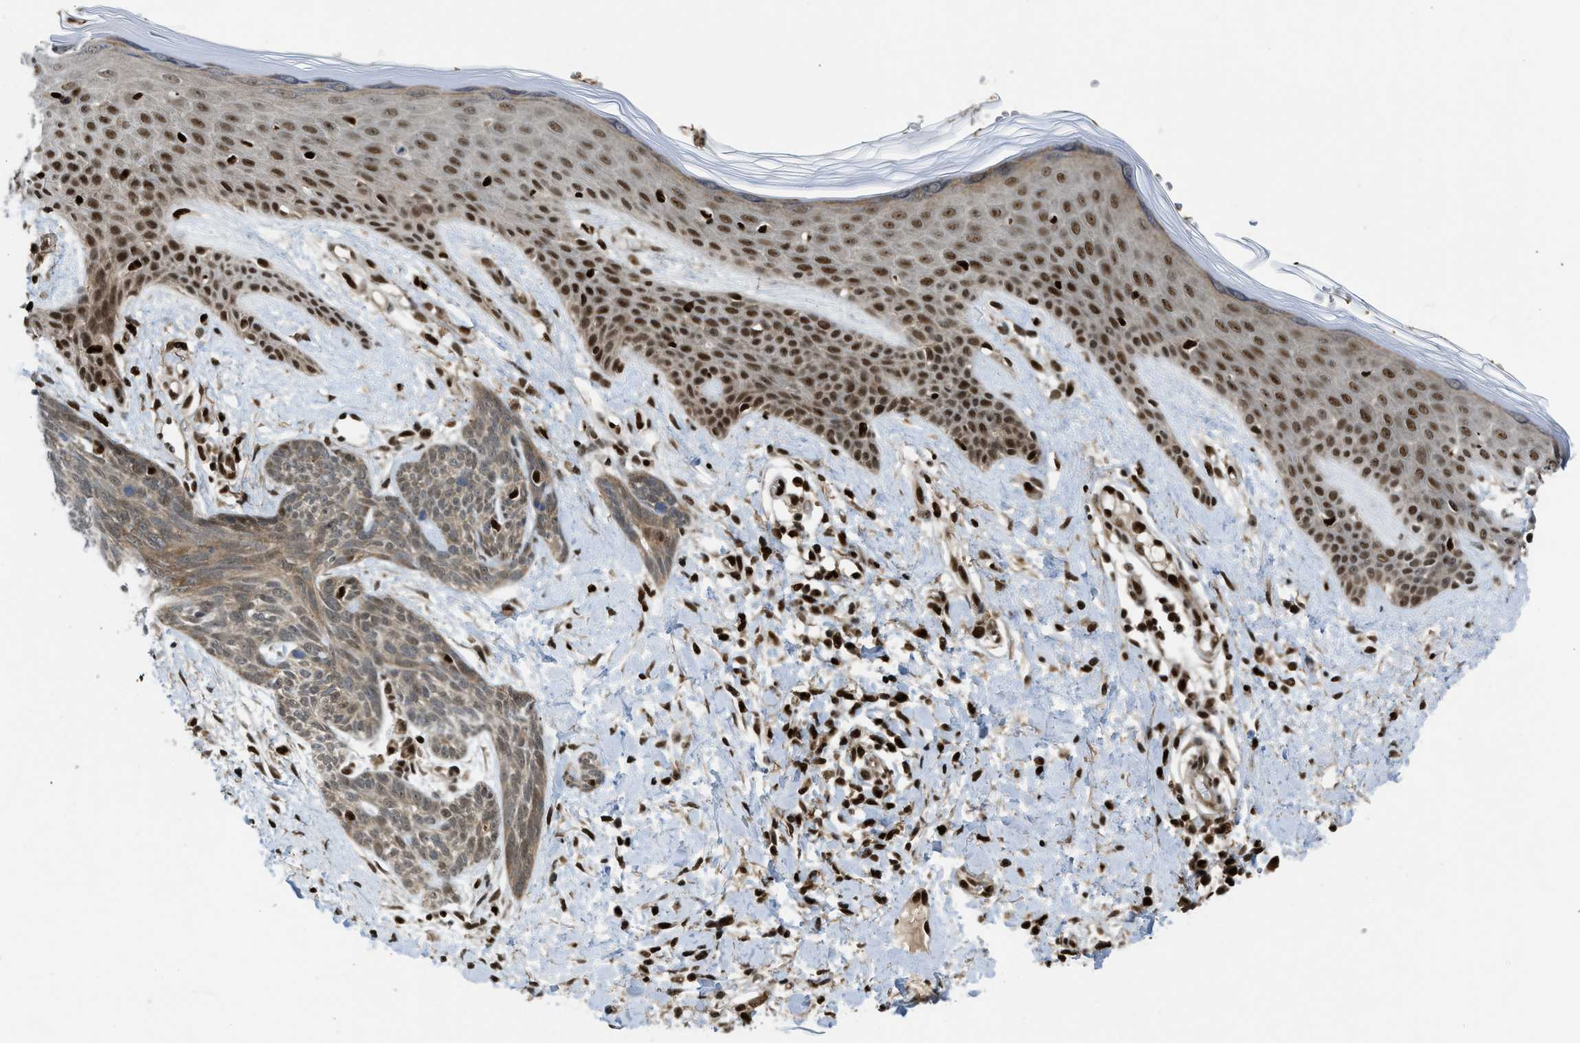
{"staining": {"intensity": "moderate", "quantity": ">75%", "location": "cytoplasmic/membranous,nuclear"}, "tissue": "skin cancer", "cell_type": "Tumor cells", "image_type": "cancer", "snomed": [{"axis": "morphology", "description": "Basal cell carcinoma"}, {"axis": "topography", "description": "Skin"}], "caption": "Skin cancer (basal cell carcinoma) was stained to show a protein in brown. There is medium levels of moderate cytoplasmic/membranous and nuclear staining in about >75% of tumor cells. The protein is shown in brown color, while the nuclei are stained blue.", "gene": "RFX5", "patient": {"sex": "female", "age": 59}}